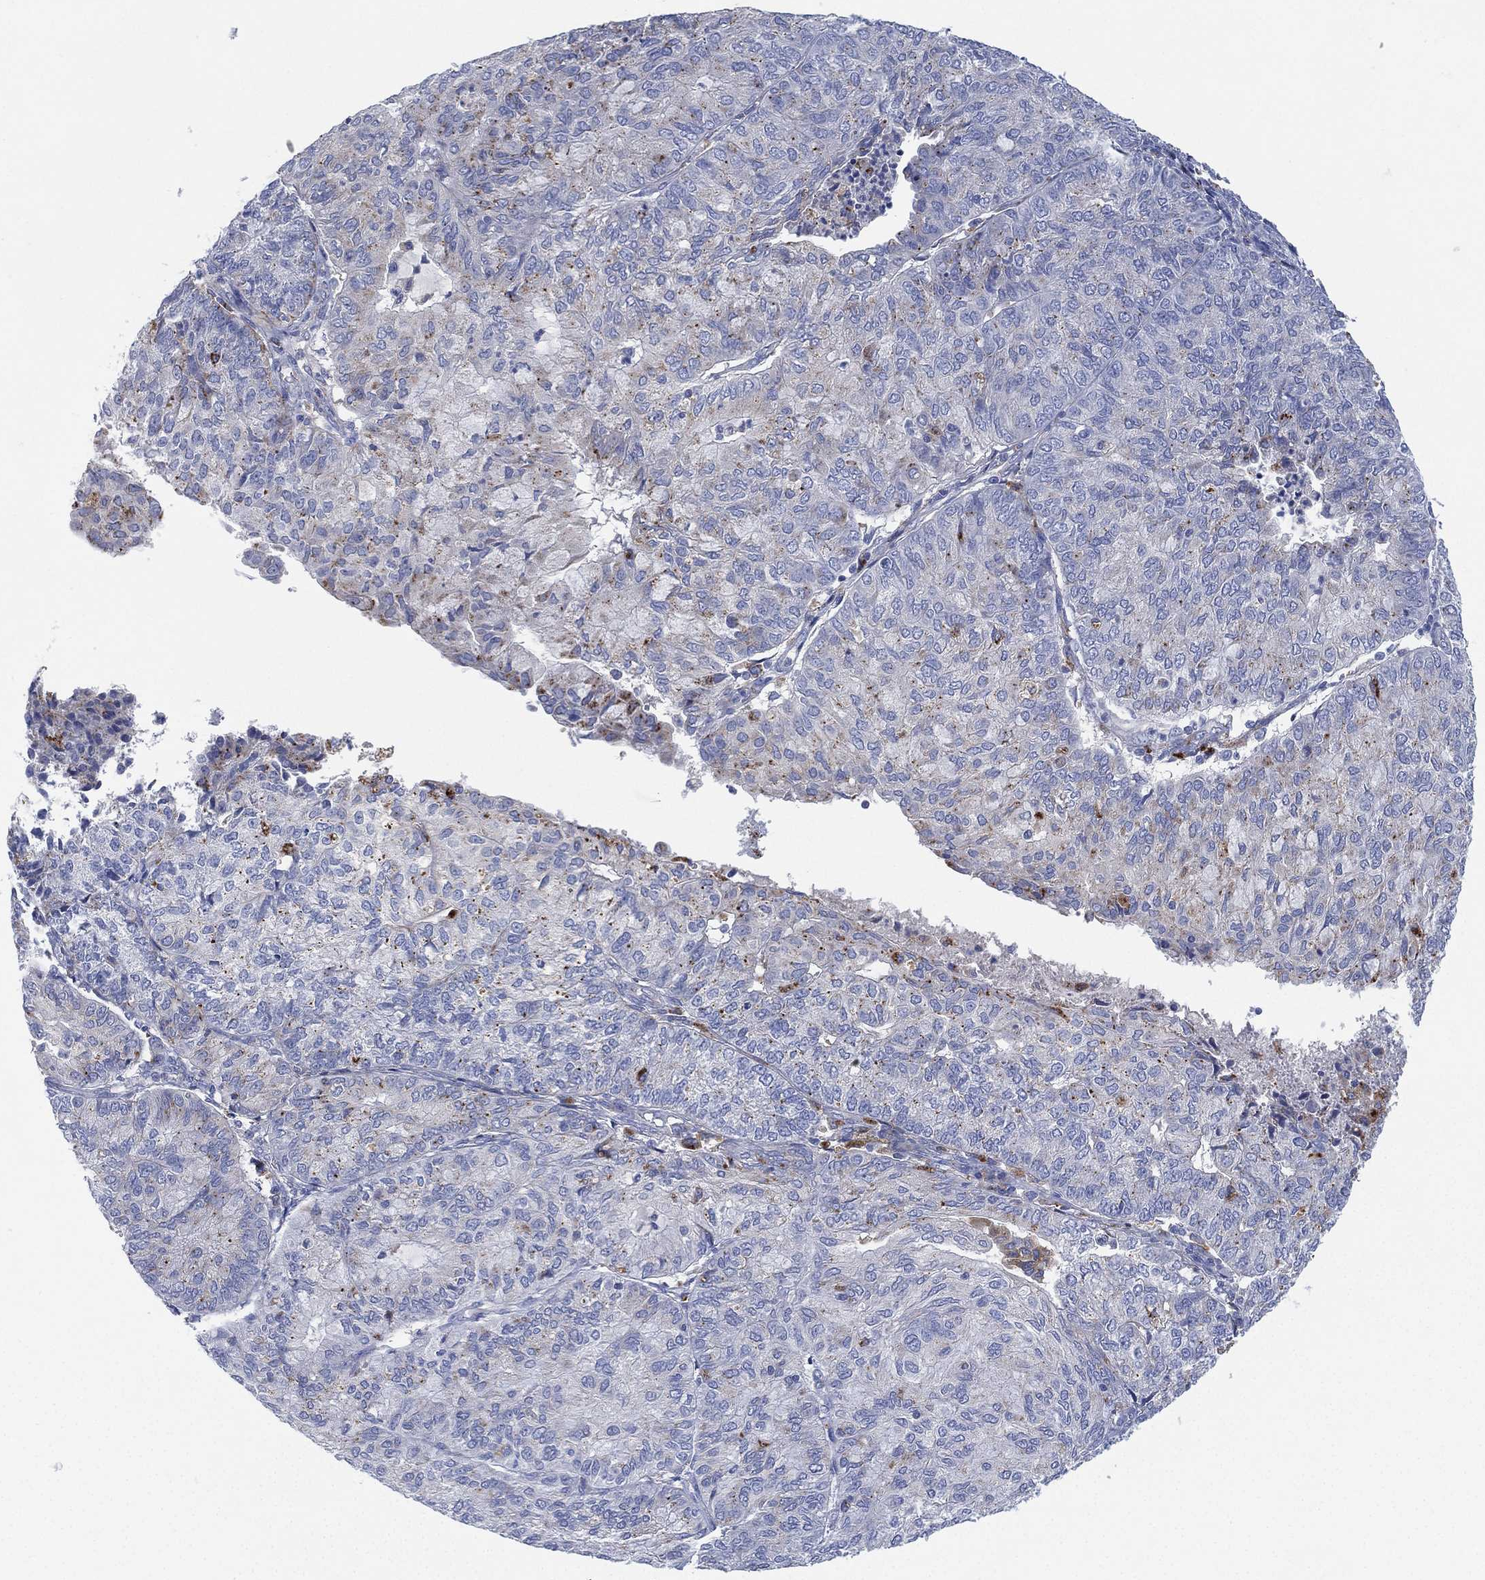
{"staining": {"intensity": "negative", "quantity": "none", "location": "none"}, "tissue": "endometrial cancer", "cell_type": "Tumor cells", "image_type": "cancer", "snomed": [{"axis": "morphology", "description": "Adenocarcinoma, NOS"}, {"axis": "topography", "description": "Endometrium"}], "caption": "DAB immunohistochemical staining of human endometrial cancer (adenocarcinoma) shows no significant positivity in tumor cells. Nuclei are stained in blue.", "gene": "GALNS", "patient": {"sex": "female", "age": 82}}